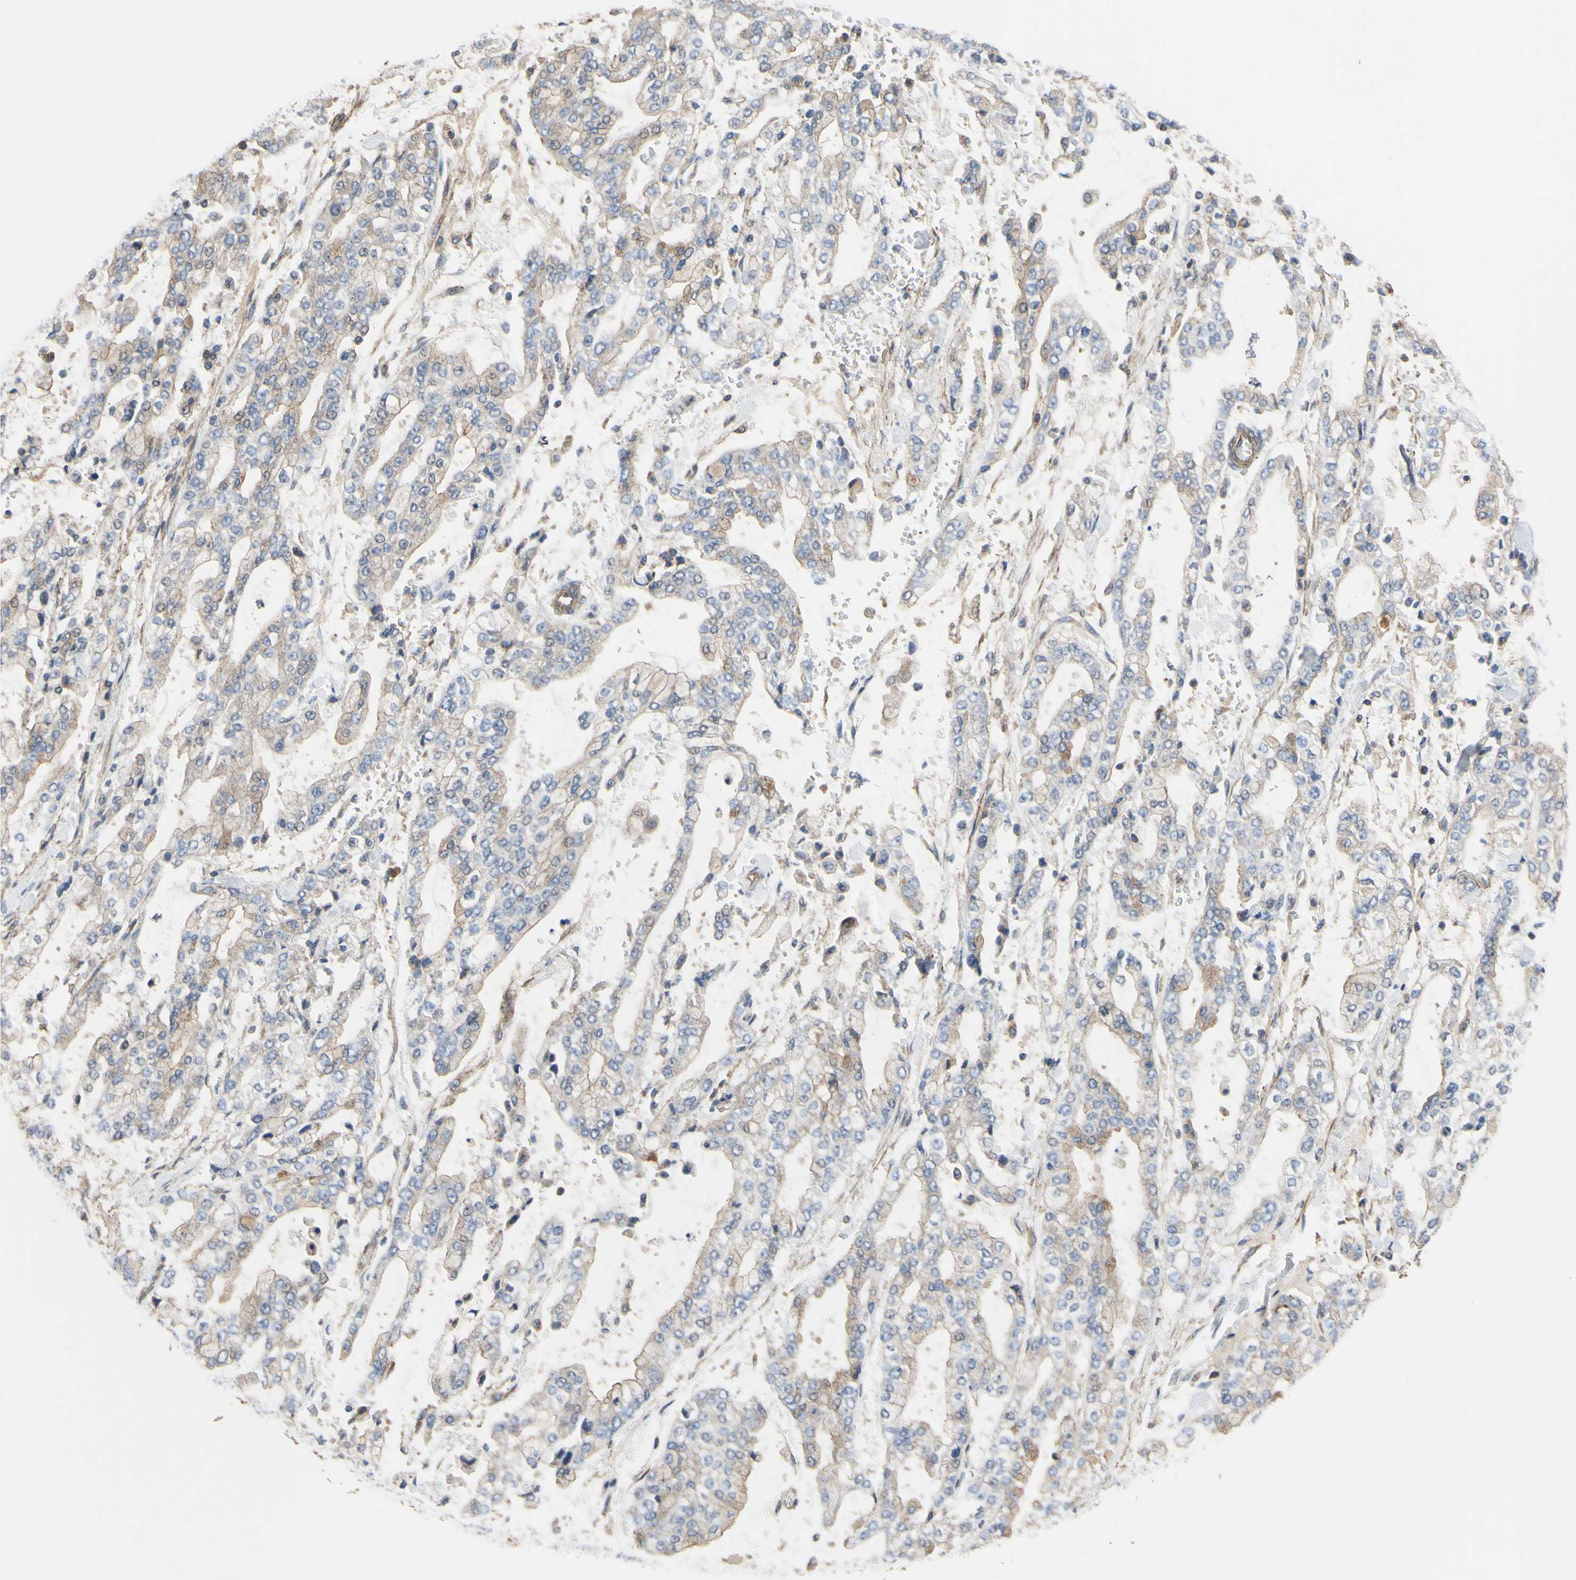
{"staining": {"intensity": "weak", "quantity": "<25%", "location": "cytoplasmic/membranous"}, "tissue": "stomach cancer", "cell_type": "Tumor cells", "image_type": "cancer", "snomed": [{"axis": "morphology", "description": "Normal tissue, NOS"}, {"axis": "morphology", "description": "Adenocarcinoma, NOS"}, {"axis": "topography", "description": "Stomach, upper"}, {"axis": "topography", "description": "Stomach"}], "caption": "The photomicrograph shows no significant expression in tumor cells of stomach cancer.", "gene": "BECN1", "patient": {"sex": "male", "age": 76}}